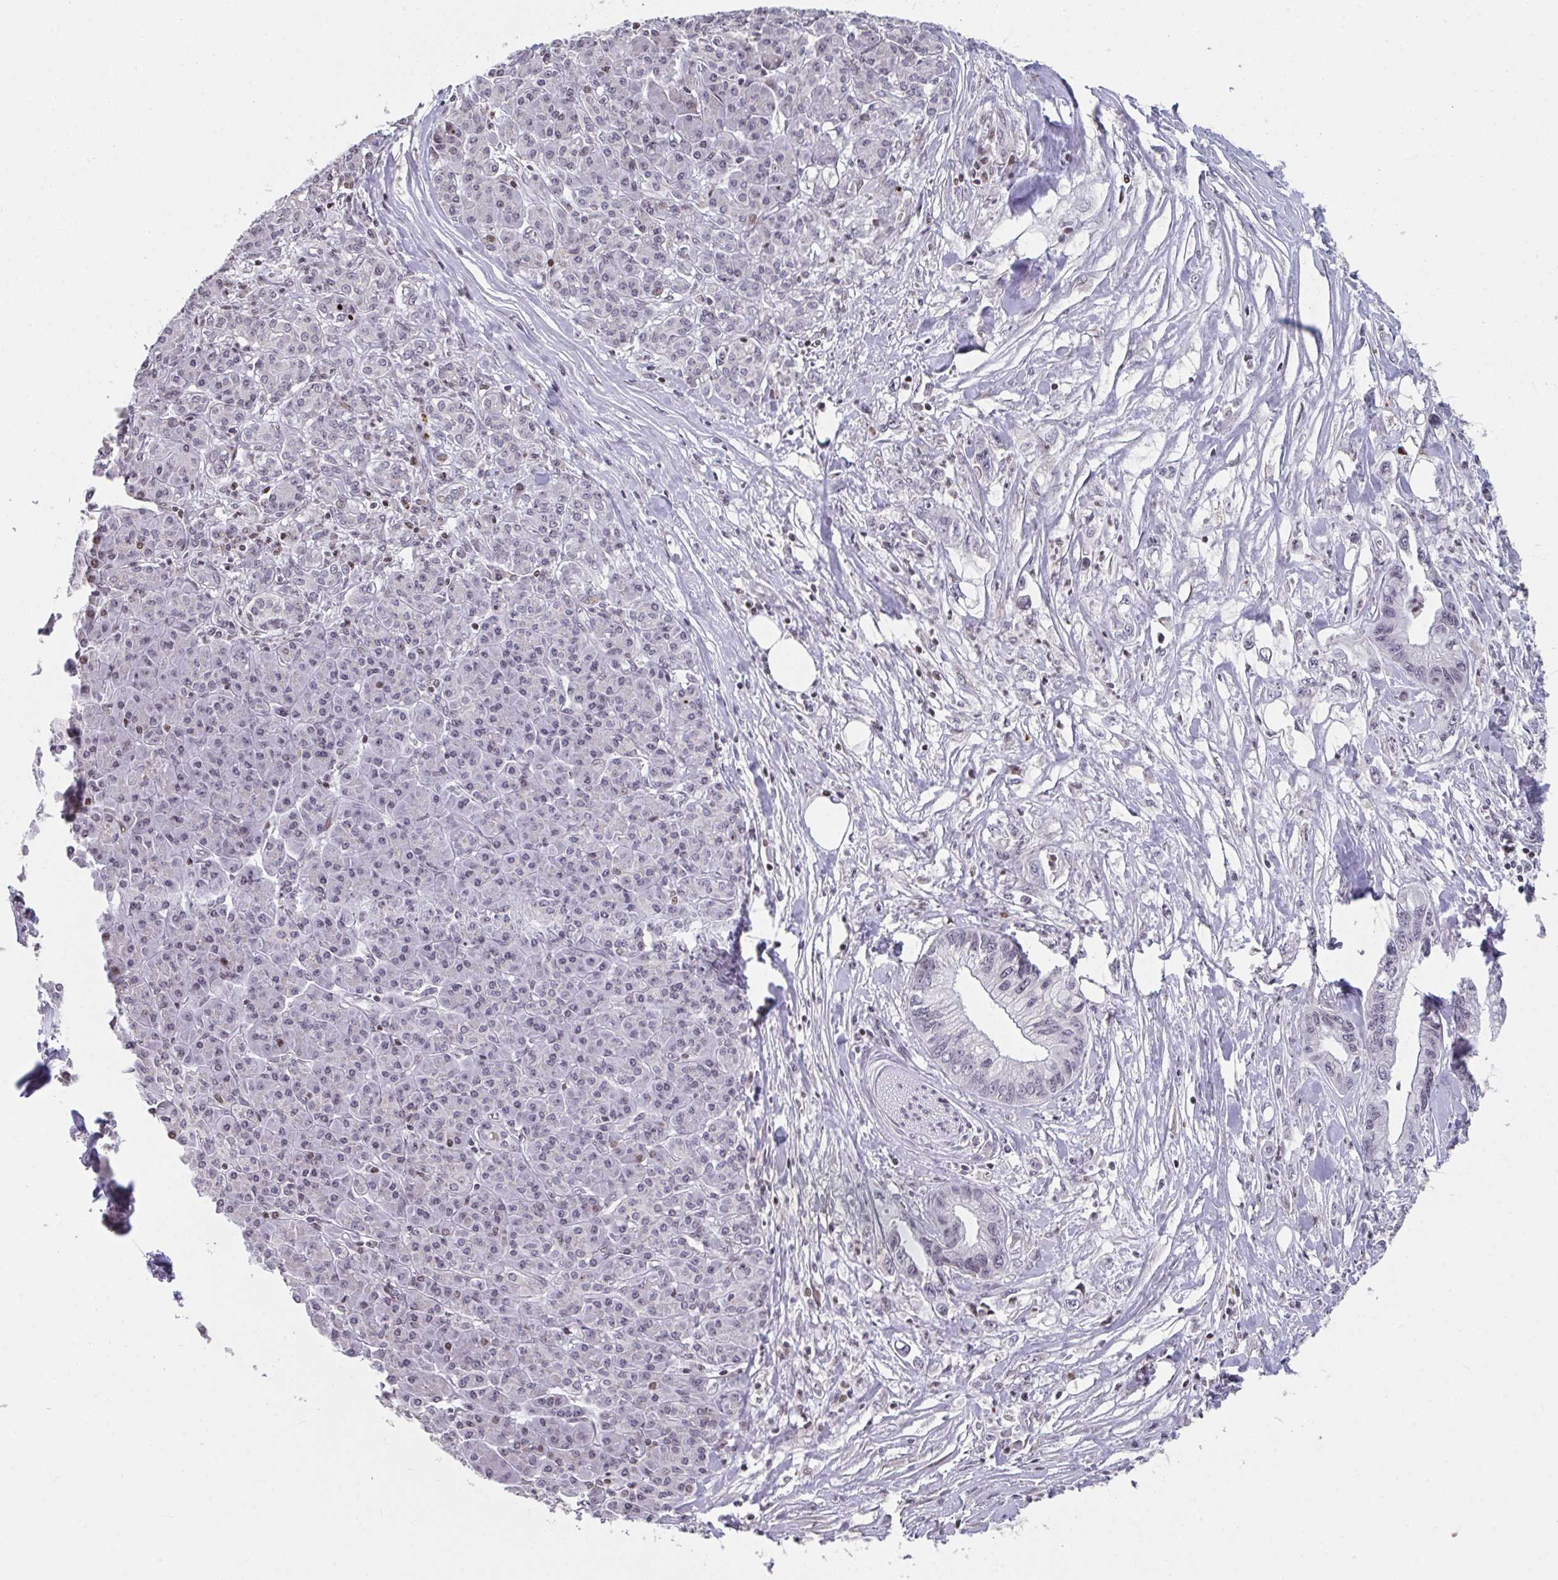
{"staining": {"intensity": "negative", "quantity": "none", "location": "none"}, "tissue": "pancreatic cancer", "cell_type": "Tumor cells", "image_type": "cancer", "snomed": [{"axis": "morphology", "description": "Adenocarcinoma, NOS"}, {"axis": "topography", "description": "Pancreas"}], "caption": "Tumor cells show no significant protein positivity in pancreatic cancer.", "gene": "PCDHB8", "patient": {"sex": "male", "age": 61}}